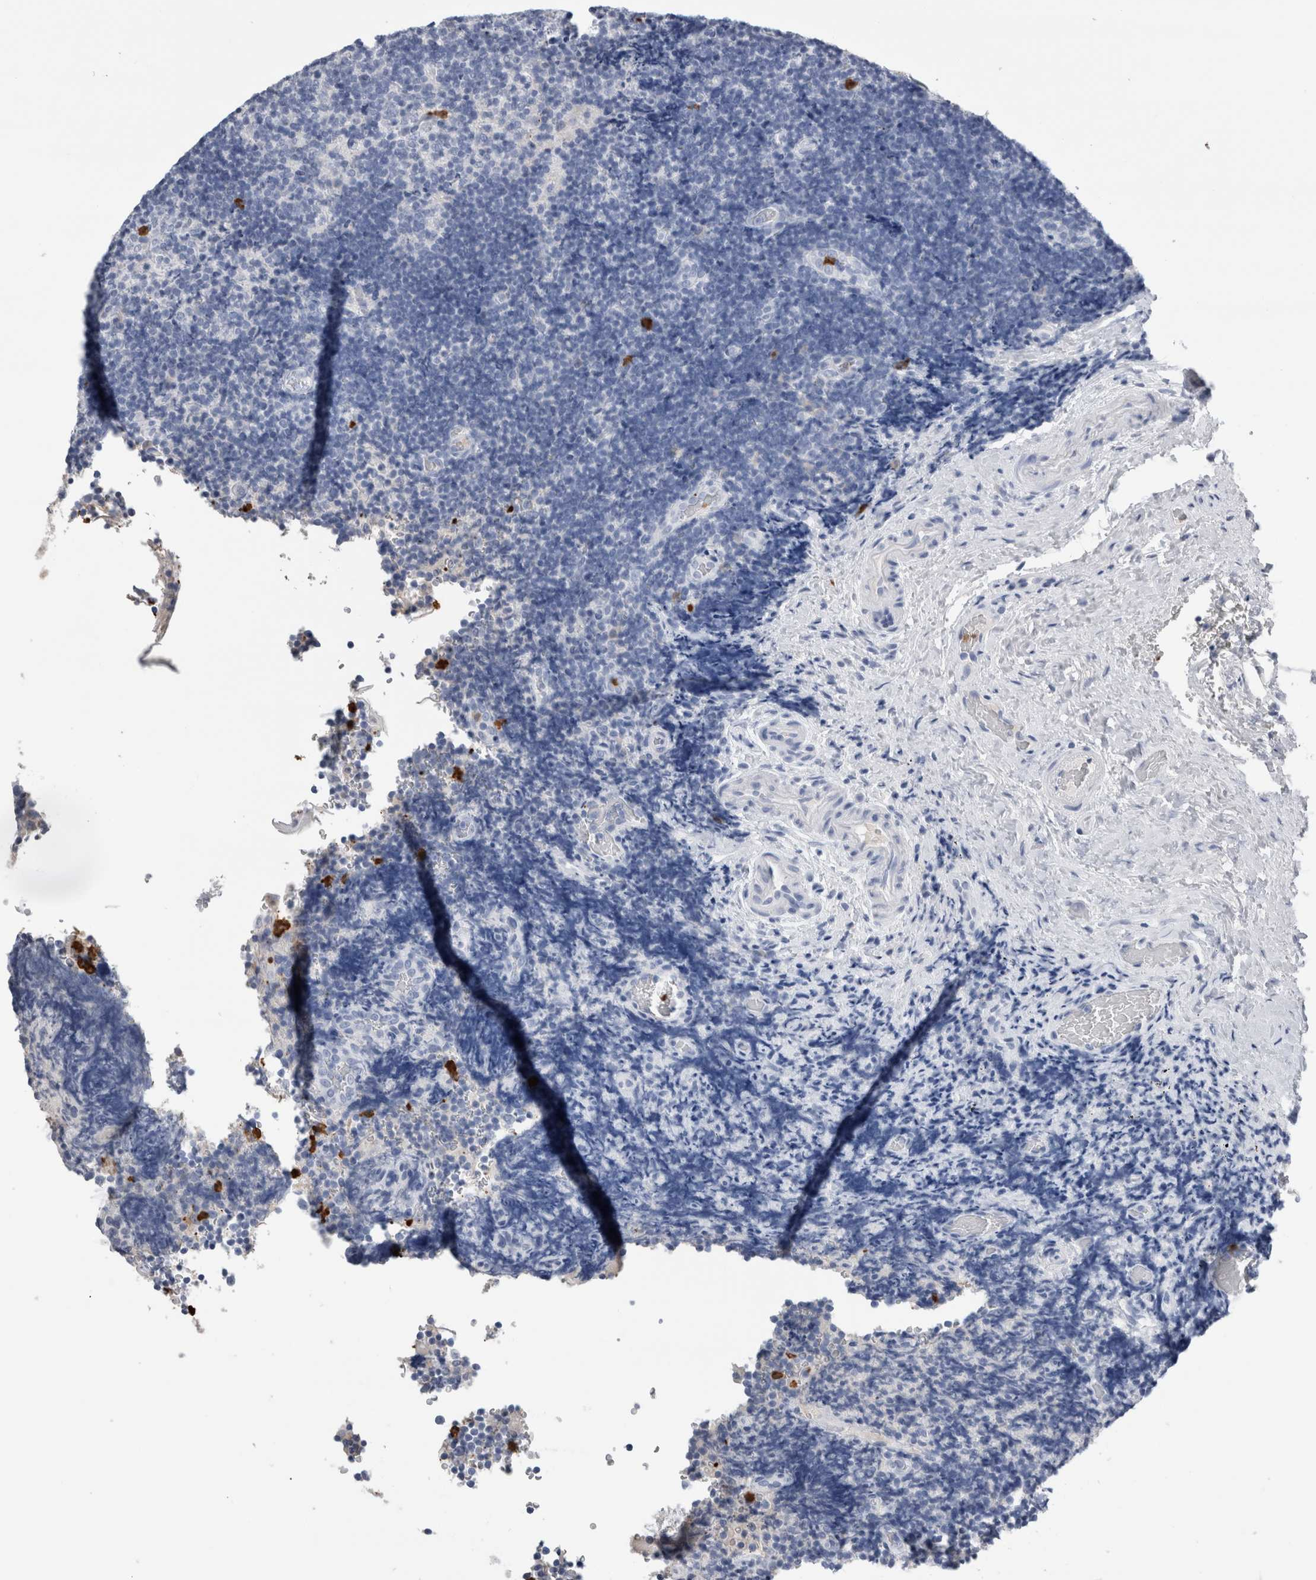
{"staining": {"intensity": "negative", "quantity": "none", "location": "none"}, "tissue": "lymphoma", "cell_type": "Tumor cells", "image_type": "cancer", "snomed": [{"axis": "morphology", "description": "Malignant lymphoma, non-Hodgkin's type, High grade"}, {"axis": "topography", "description": "Tonsil"}], "caption": "Lymphoma was stained to show a protein in brown. There is no significant staining in tumor cells.", "gene": "S100A12", "patient": {"sex": "female", "age": 36}}